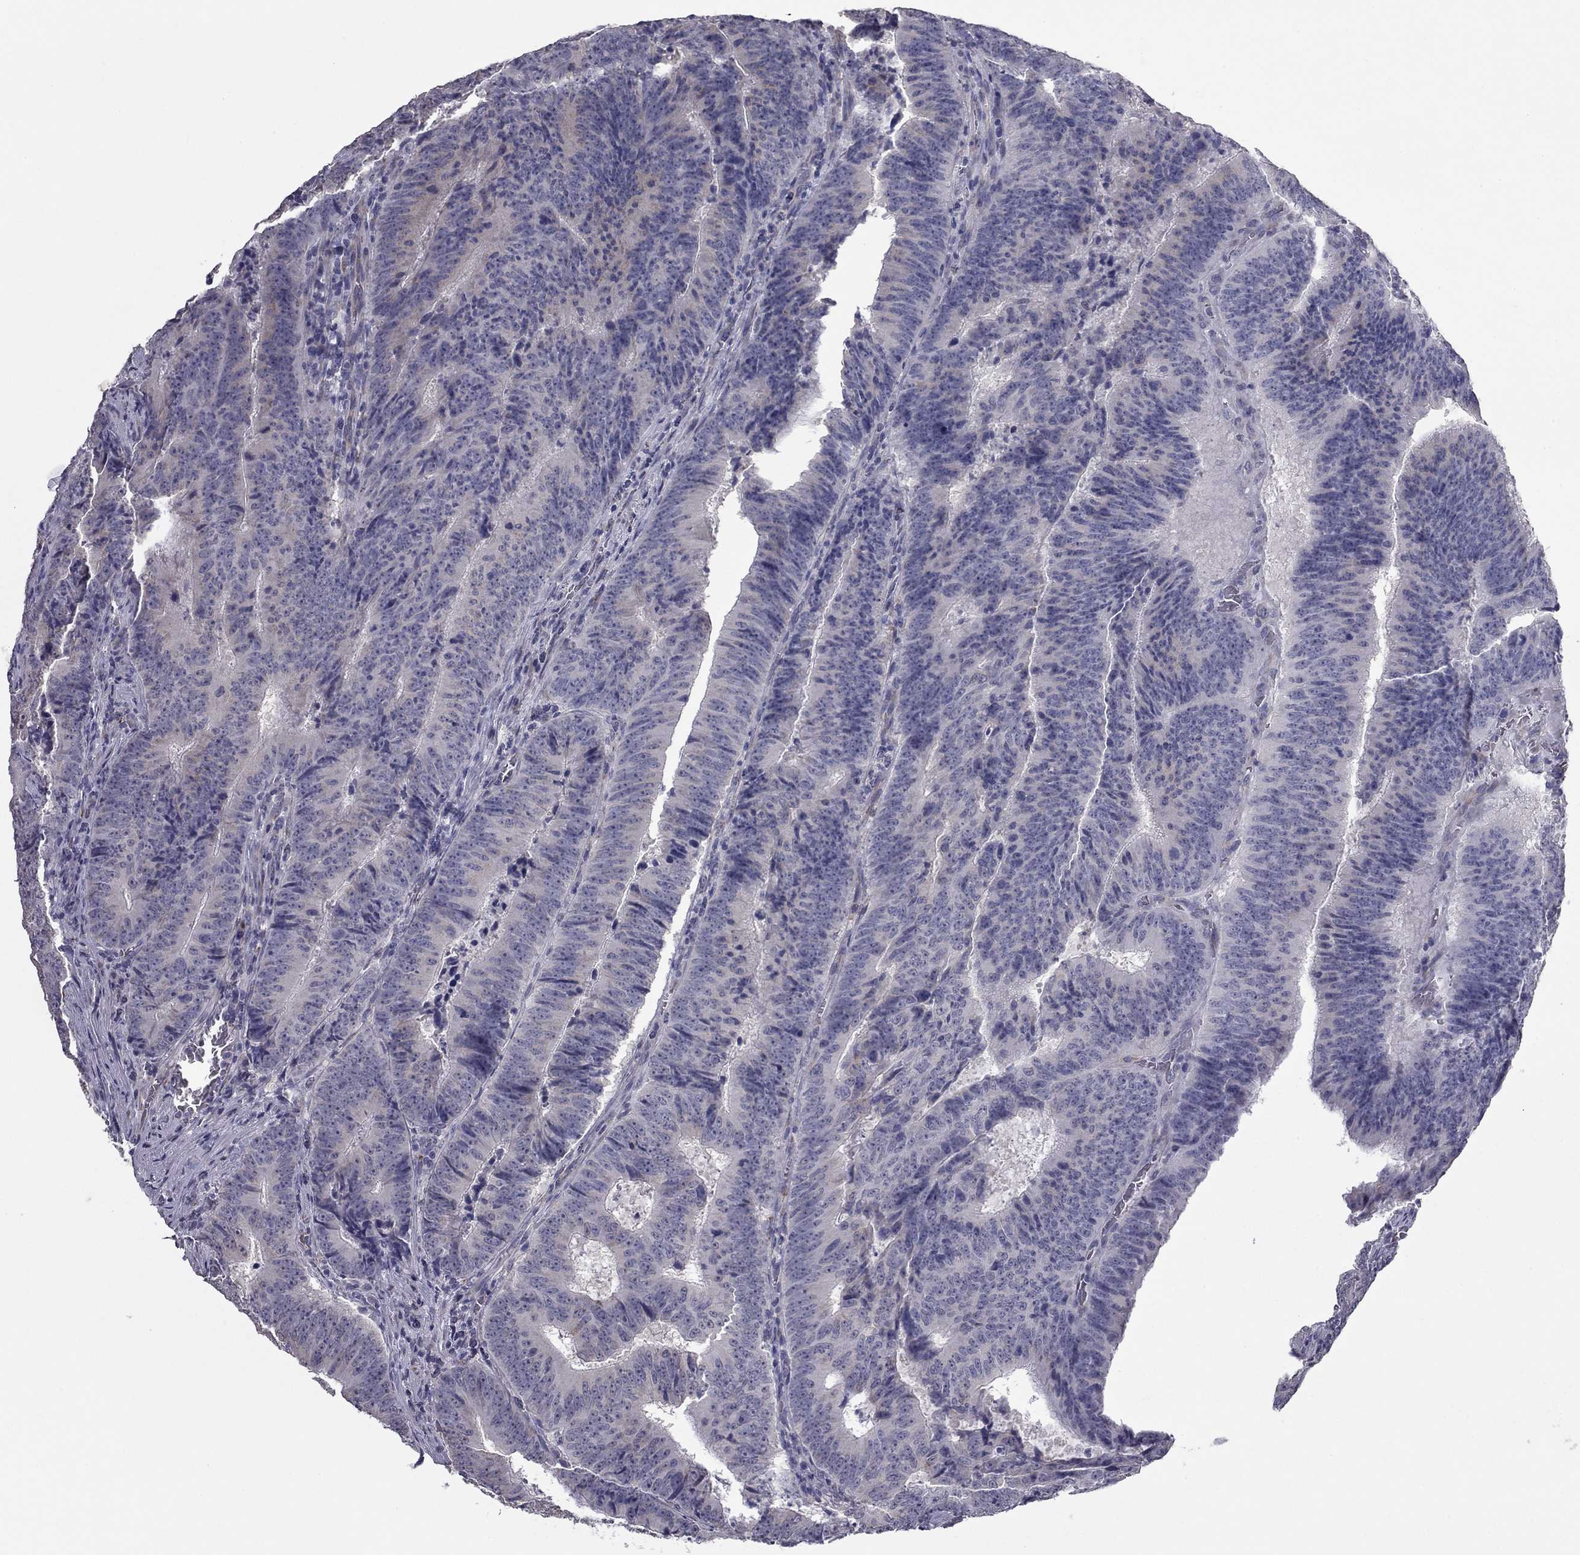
{"staining": {"intensity": "weak", "quantity": "<25%", "location": "cytoplasmic/membranous"}, "tissue": "colorectal cancer", "cell_type": "Tumor cells", "image_type": "cancer", "snomed": [{"axis": "morphology", "description": "Adenocarcinoma, NOS"}, {"axis": "topography", "description": "Colon"}], "caption": "DAB immunohistochemical staining of colorectal cancer (adenocarcinoma) shows no significant positivity in tumor cells.", "gene": "PRRT2", "patient": {"sex": "female", "age": 82}}